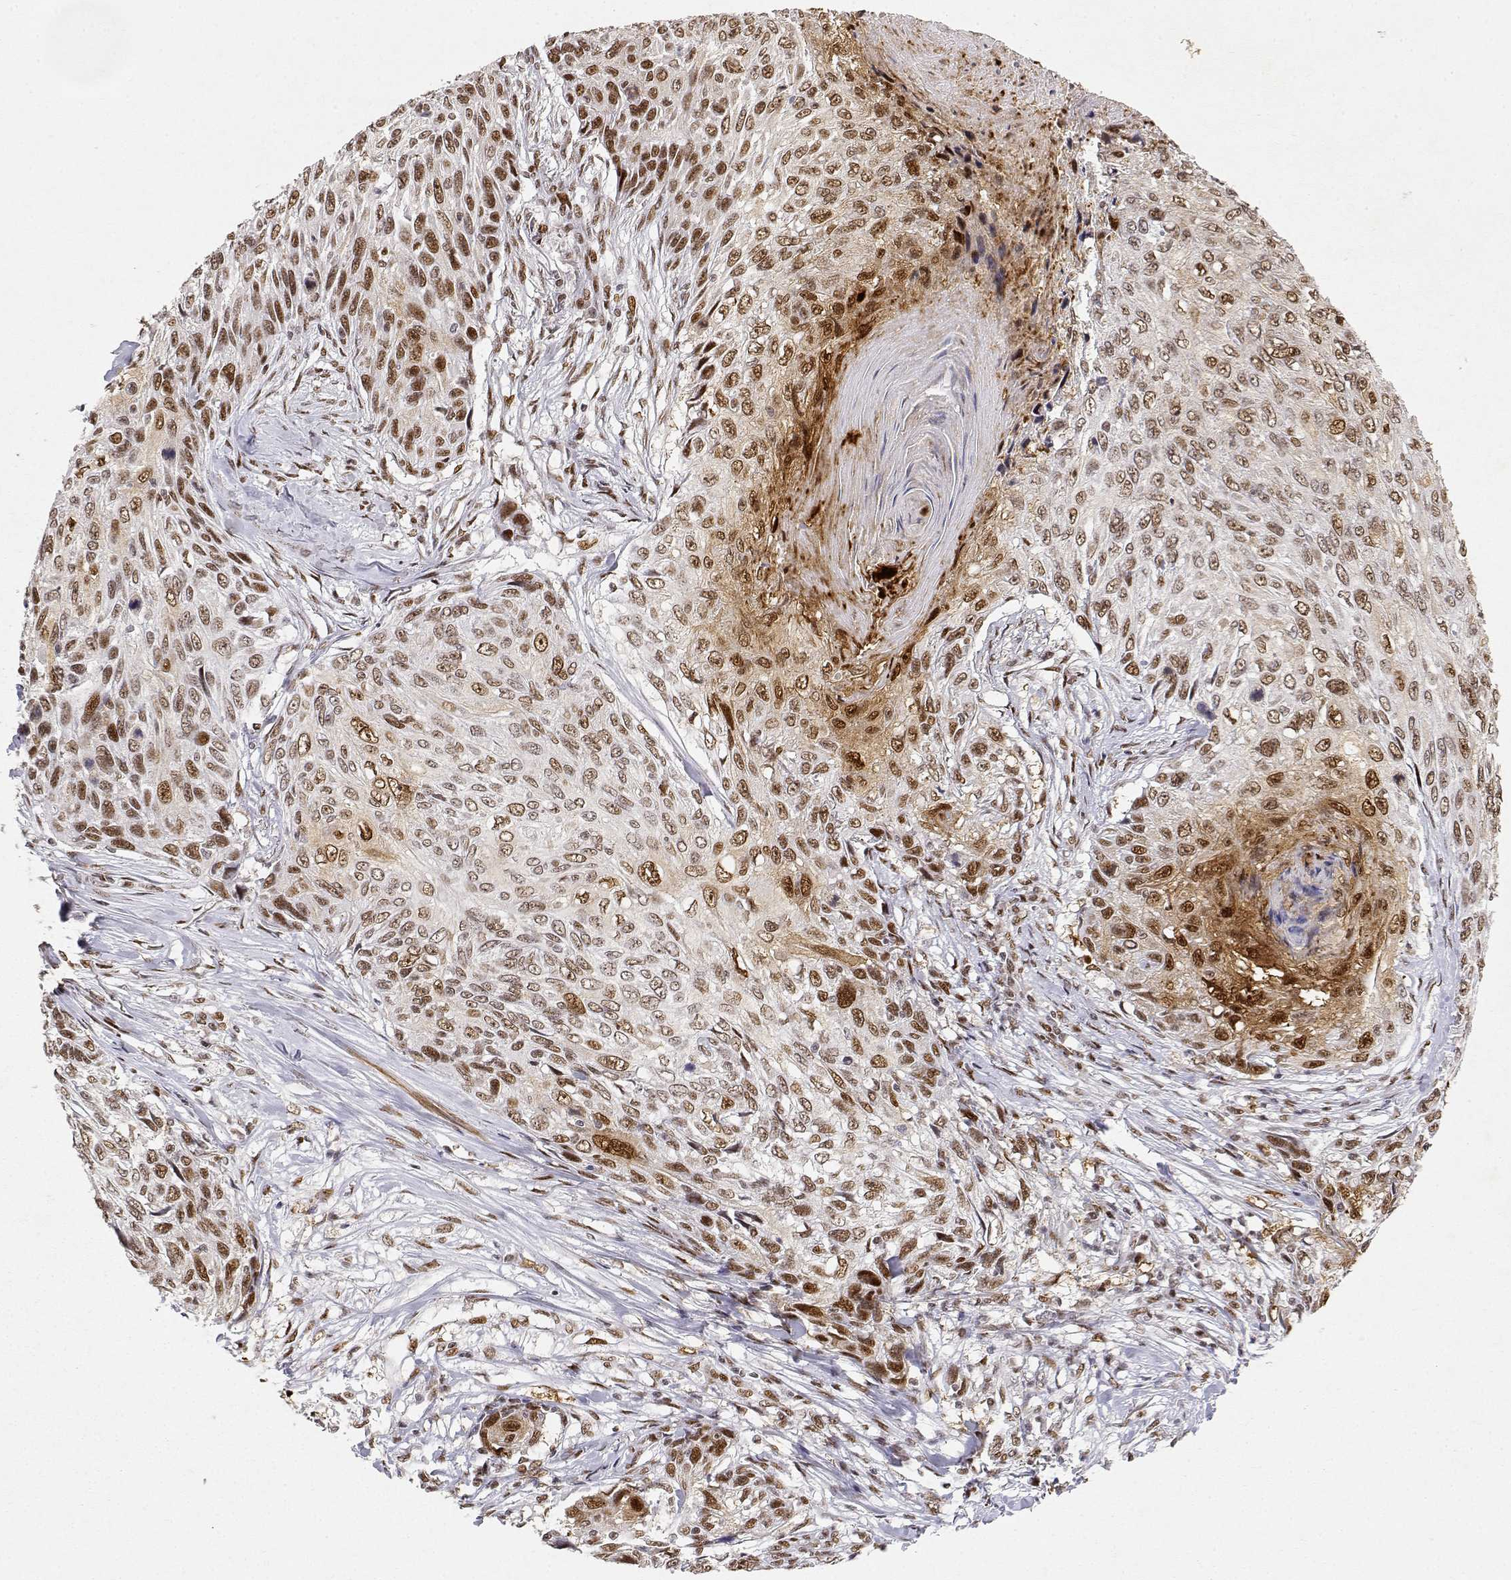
{"staining": {"intensity": "moderate", "quantity": ">75%", "location": "nuclear"}, "tissue": "skin cancer", "cell_type": "Tumor cells", "image_type": "cancer", "snomed": [{"axis": "morphology", "description": "Squamous cell carcinoma, NOS"}, {"axis": "topography", "description": "Skin"}], "caption": "IHC histopathology image of neoplastic tissue: skin cancer (squamous cell carcinoma) stained using IHC reveals medium levels of moderate protein expression localized specifically in the nuclear of tumor cells, appearing as a nuclear brown color.", "gene": "RSF1", "patient": {"sex": "male", "age": 92}}